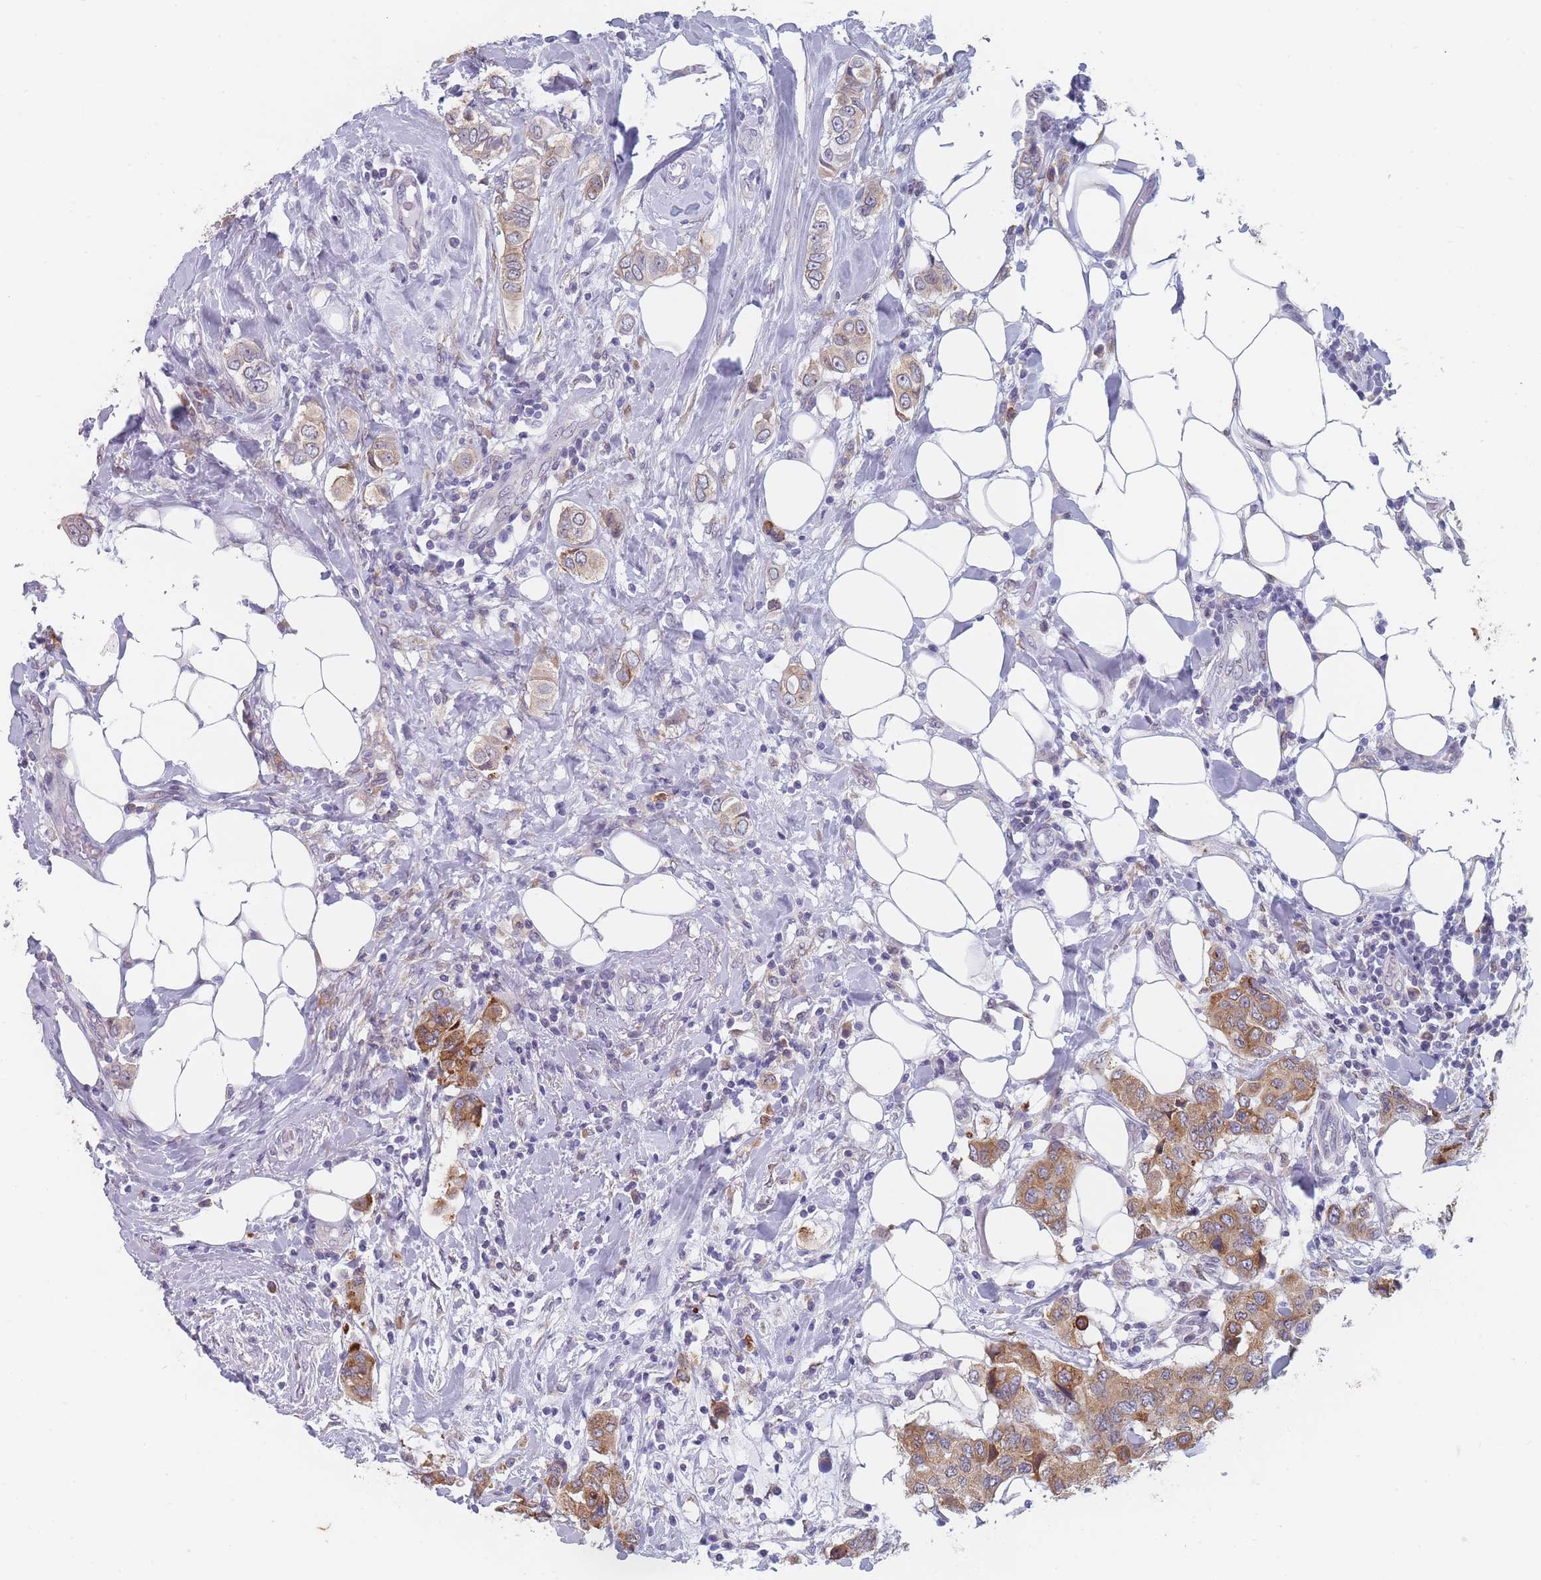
{"staining": {"intensity": "moderate", "quantity": ">75%", "location": "cytoplasmic/membranous"}, "tissue": "breast cancer", "cell_type": "Tumor cells", "image_type": "cancer", "snomed": [{"axis": "morphology", "description": "Lobular carcinoma"}, {"axis": "topography", "description": "Breast"}], "caption": "Brown immunohistochemical staining in lobular carcinoma (breast) reveals moderate cytoplasmic/membranous staining in about >75% of tumor cells.", "gene": "TMED10", "patient": {"sex": "female", "age": 51}}